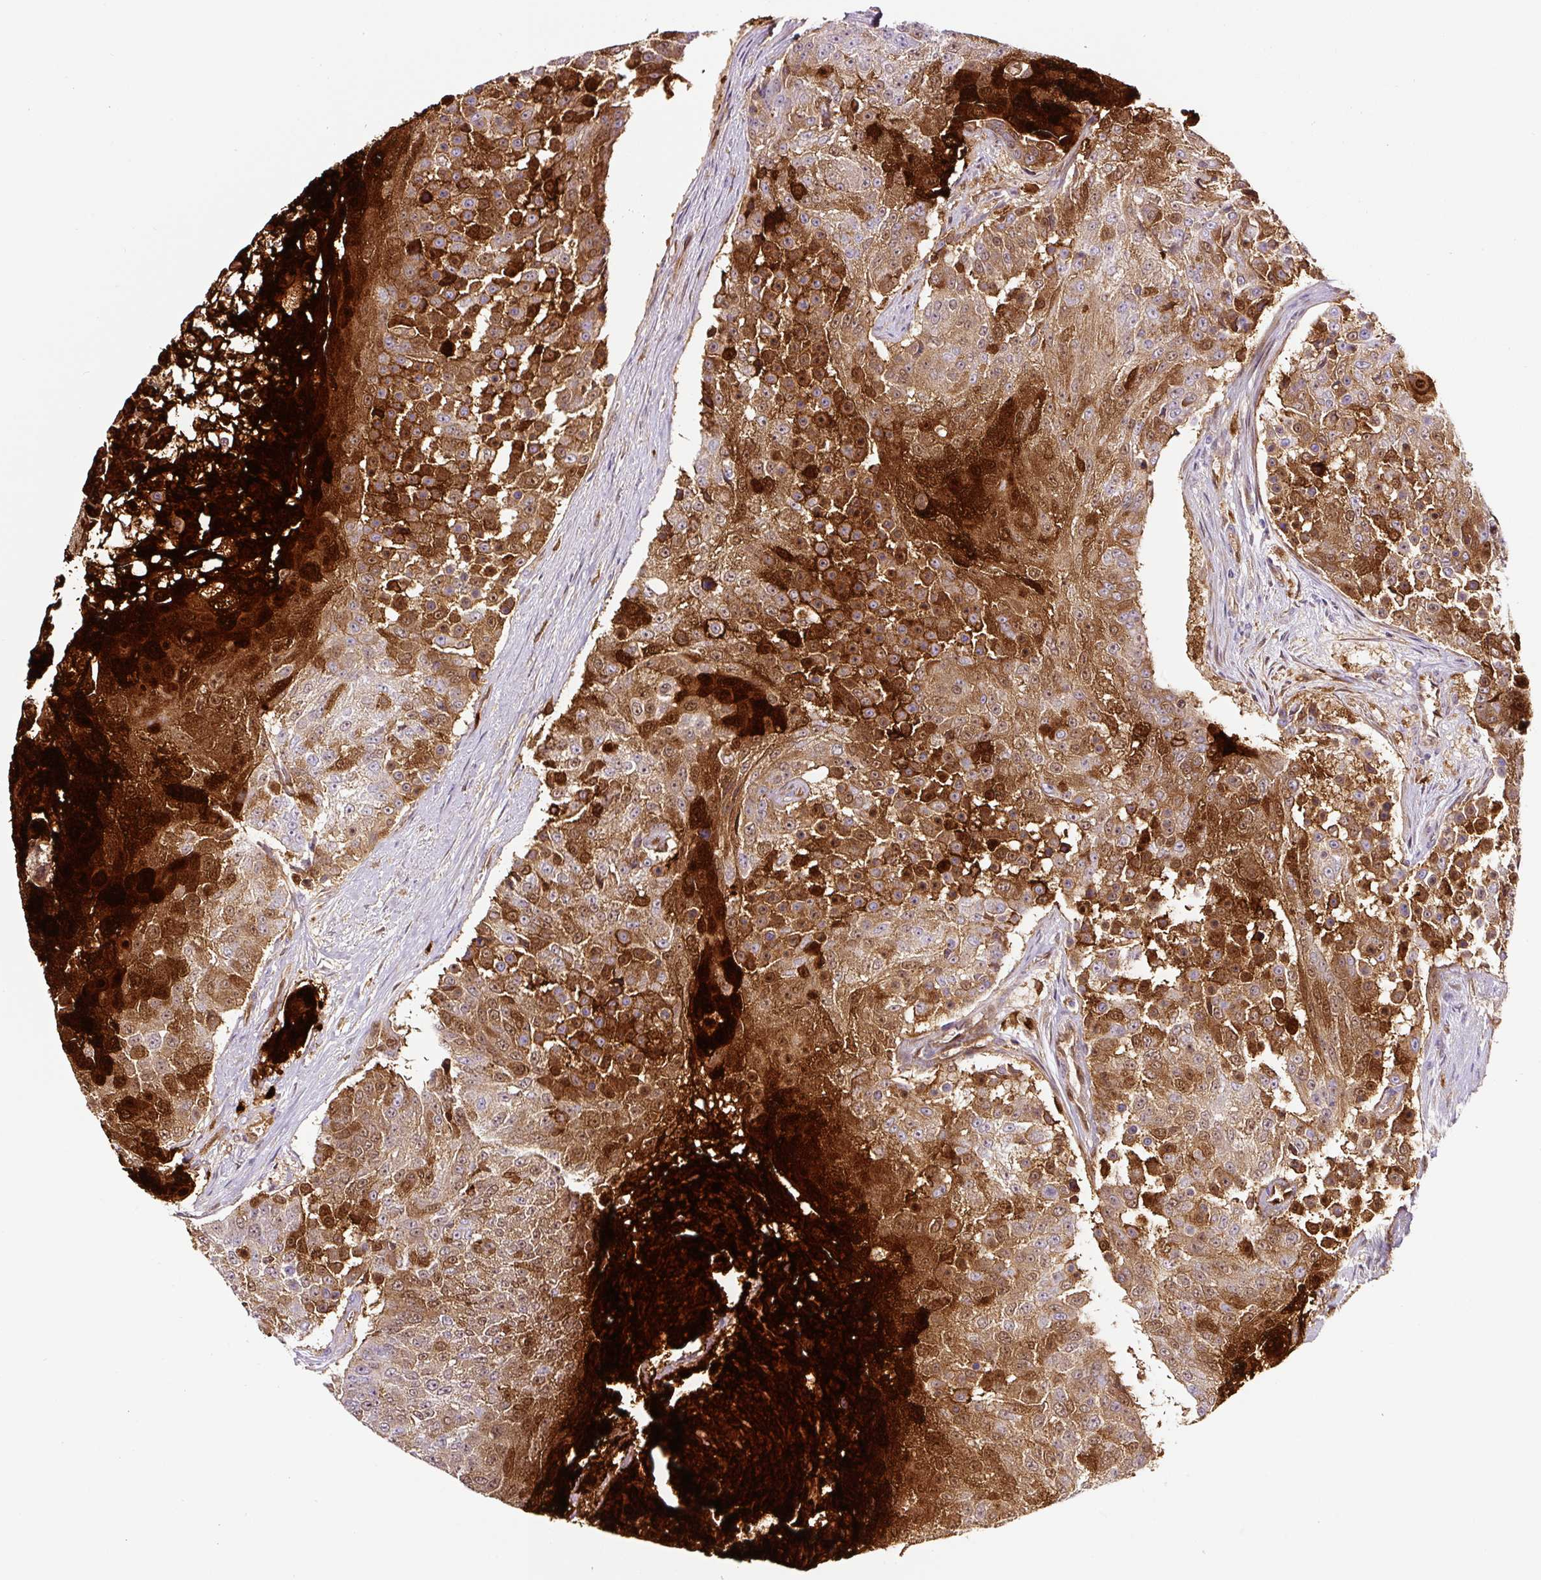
{"staining": {"intensity": "moderate", "quantity": "25%-75%", "location": "cytoplasmic/membranous,nuclear"}, "tissue": "urothelial cancer", "cell_type": "Tumor cells", "image_type": "cancer", "snomed": [{"axis": "morphology", "description": "Urothelial carcinoma, High grade"}, {"axis": "topography", "description": "Urinary bladder"}], "caption": "Tumor cells show medium levels of moderate cytoplasmic/membranous and nuclear staining in about 25%-75% of cells in human urothelial cancer.", "gene": "ANXA1", "patient": {"sex": "female", "age": 63}}